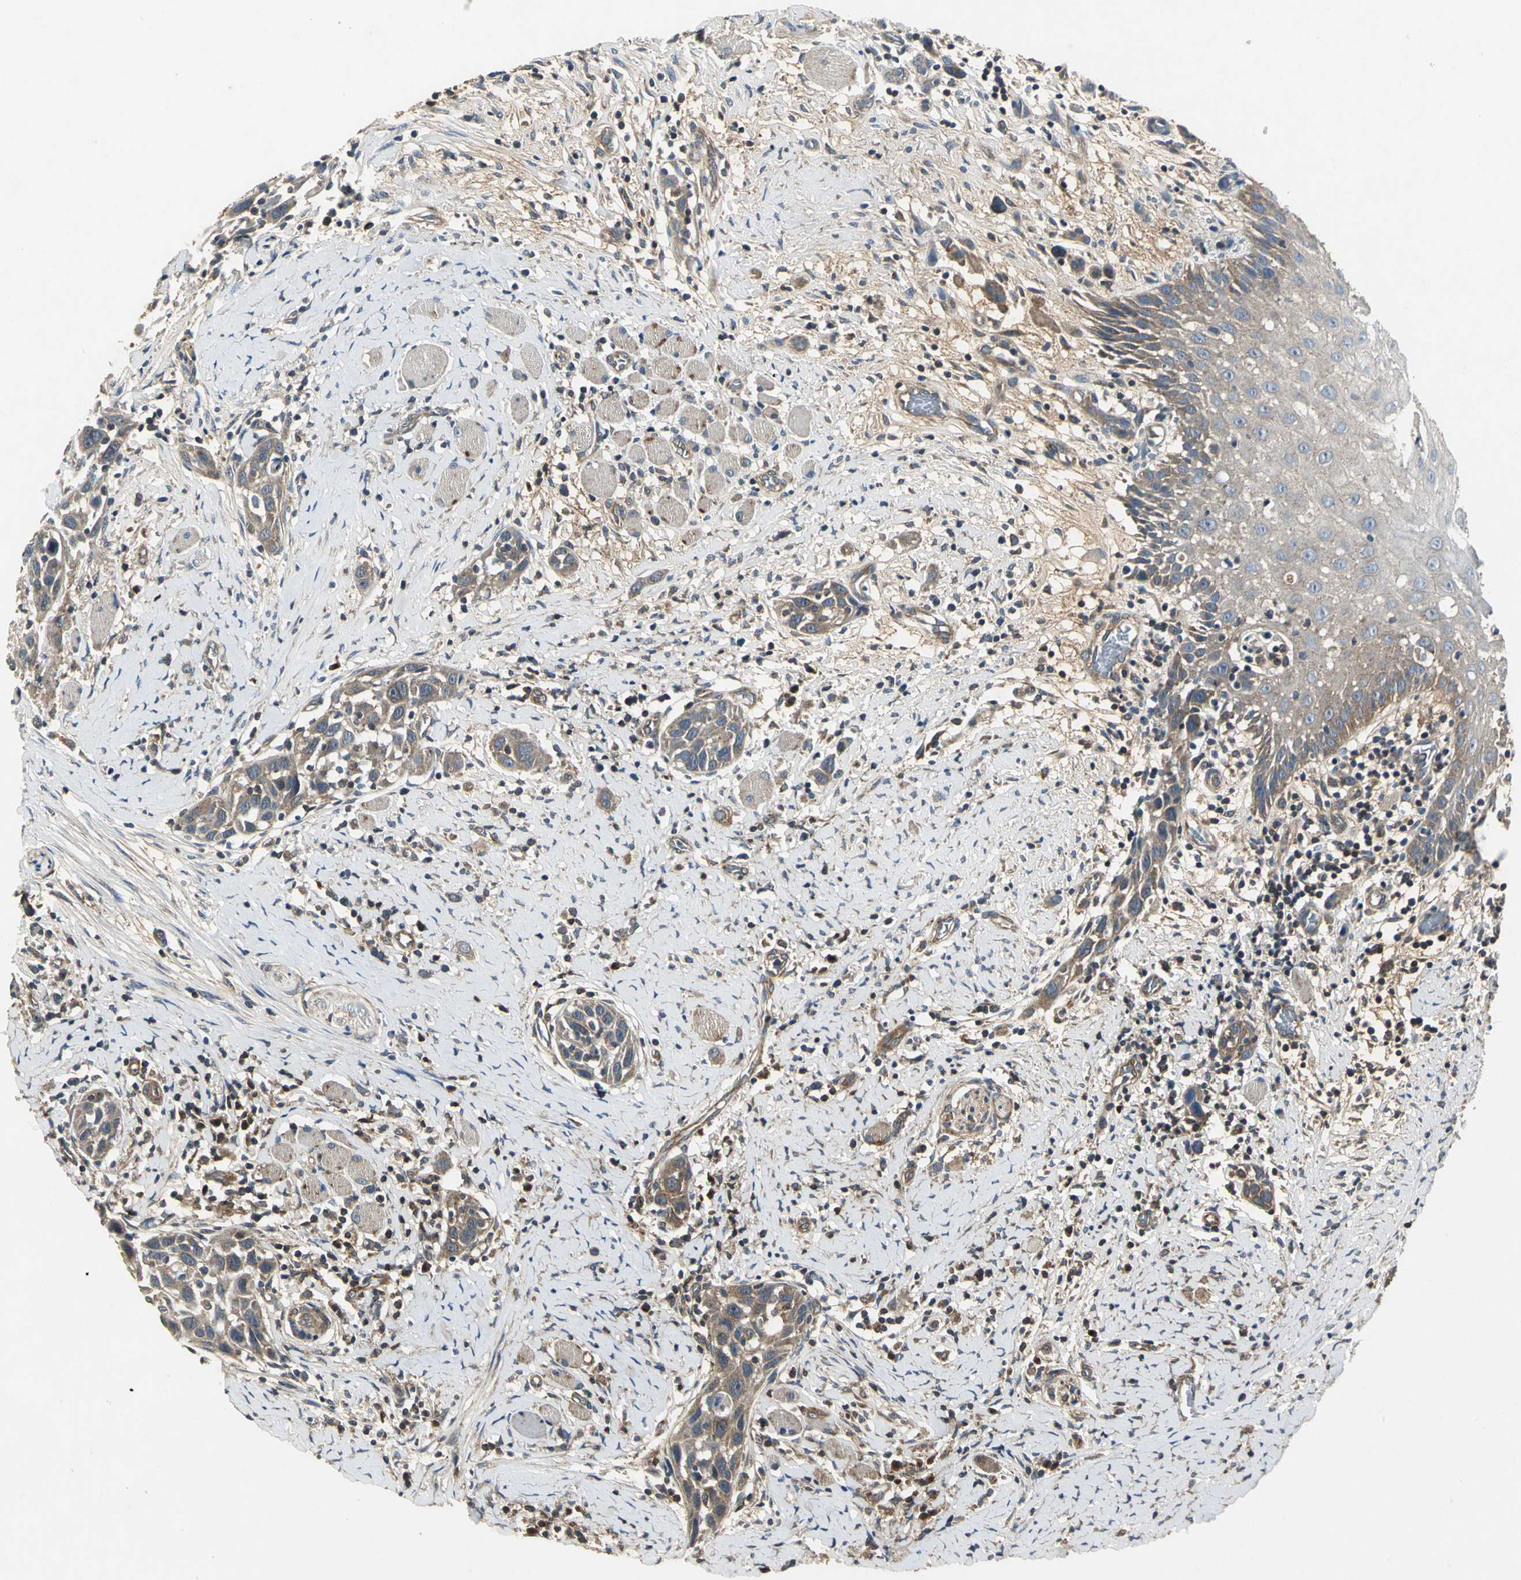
{"staining": {"intensity": "moderate", "quantity": ">75%", "location": "cytoplasmic/membranous"}, "tissue": "head and neck cancer", "cell_type": "Tumor cells", "image_type": "cancer", "snomed": [{"axis": "morphology", "description": "Squamous cell carcinoma, NOS"}, {"axis": "topography", "description": "Oral tissue"}, {"axis": "topography", "description": "Head-Neck"}], "caption": "About >75% of tumor cells in human head and neck cancer (squamous cell carcinoma) display moderate cytoplasmic/membranous protein positivity as visualized by brown immunohistochemical staining.", "gene": "IRF3", "patient": {"sex": "female", "age": 50}}